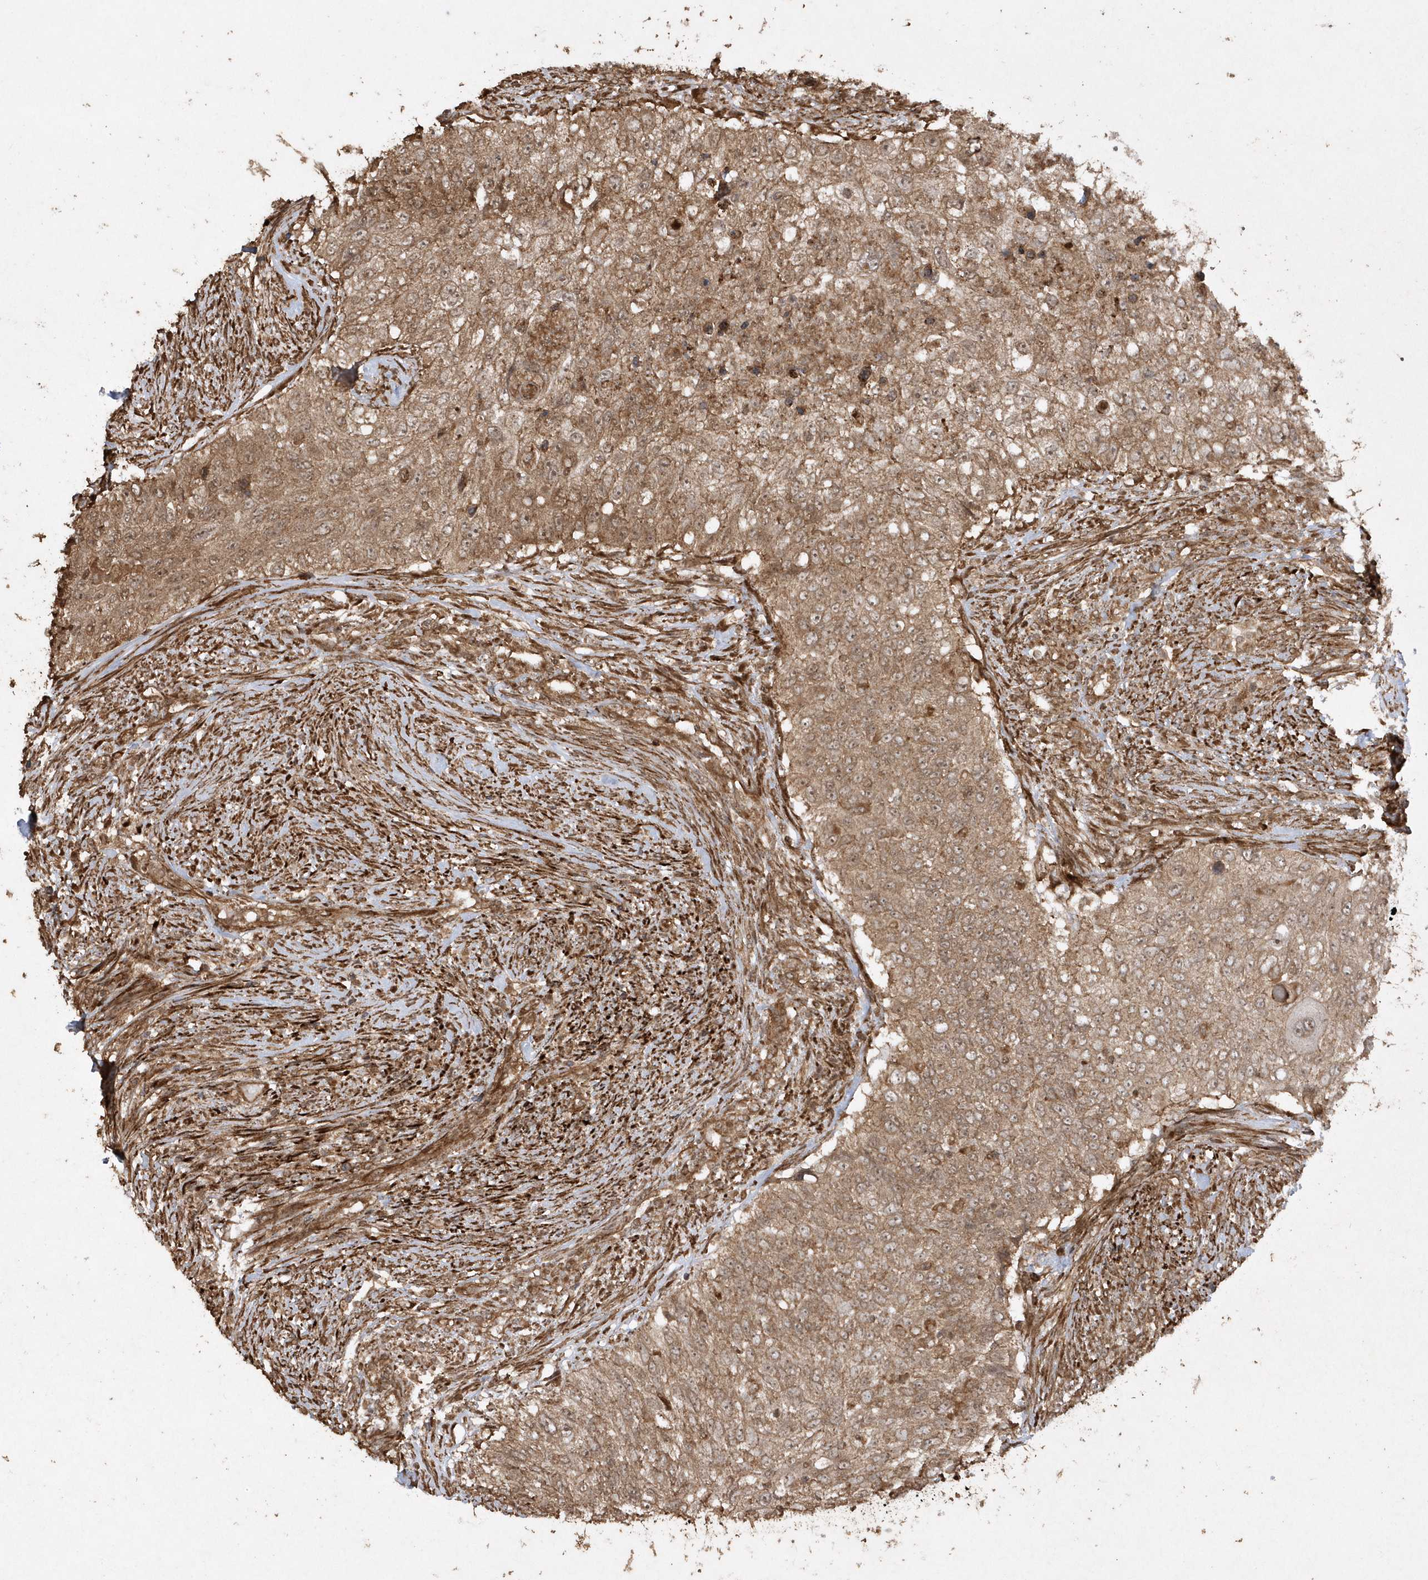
{"staining": {"intensity": "moderate", "quantity": ">75%", "location": "cytoplasmic/membranous"}, "tissue": "urothelial cancer", "cell_type": "Tumor cells", "image_type": "cancer", "snomed": [{"axis": "morphology", "description": "Urothelial carcinoma, High grade"}, {"axis": "topography", "description": "Urinary bladder"}], "caption": "A brown stain shows moderate cytoplasmic/membranous staining of a protein in human high-grade urothelial carcinoma tumor cells. The staining was performed using DAB to visualize the protein expression in brown, while the nuclei were stained in blue with hematoxylin (Magnification: 20x).", "gene": "AVPI1", "patient": {"sex": "female", "age": 60}}